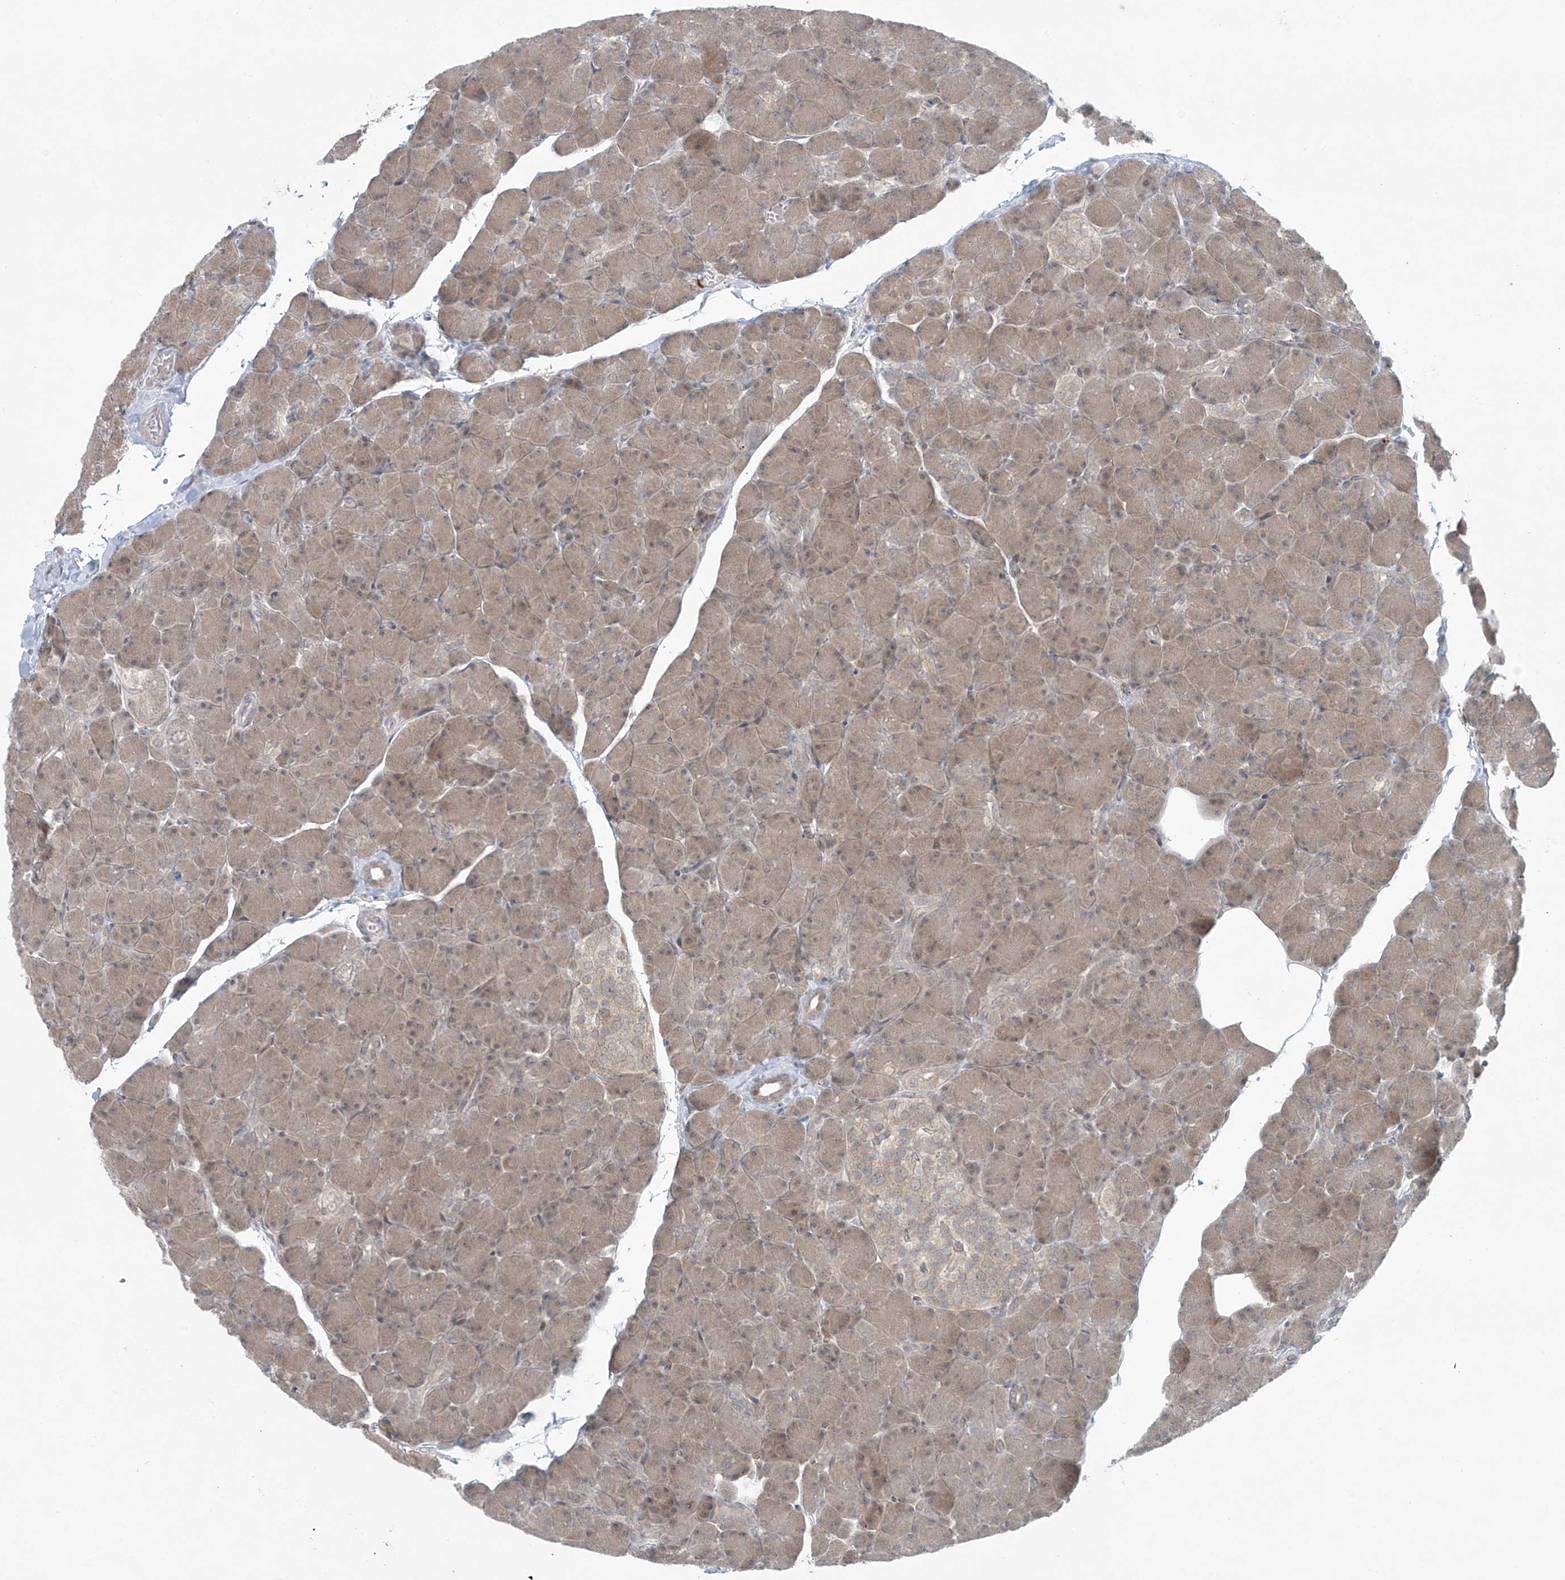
{"staining": {"intensity": "moderate", "quantity": ">75%", "location": "cytoplasmic/membranous"}, "tissue": "pancreas", "cell_type": "Exocrine glandular cells", "image_type": "normal", "snomed": [{"axis": "morphology", "description": "Normal tissue, NOS"}, {"axis": "topography", "description": "Pancreas"}], "caption": "IHC histopathology image of unremarkable human pancreas stained for a protein (brown), which exhibits medium levels of moderate cytoplasmic/membranous positivity in about >75% of exocrine glandular cells.", "gene": "PPAT", "patient": {"sex": "female", "age": 43}}